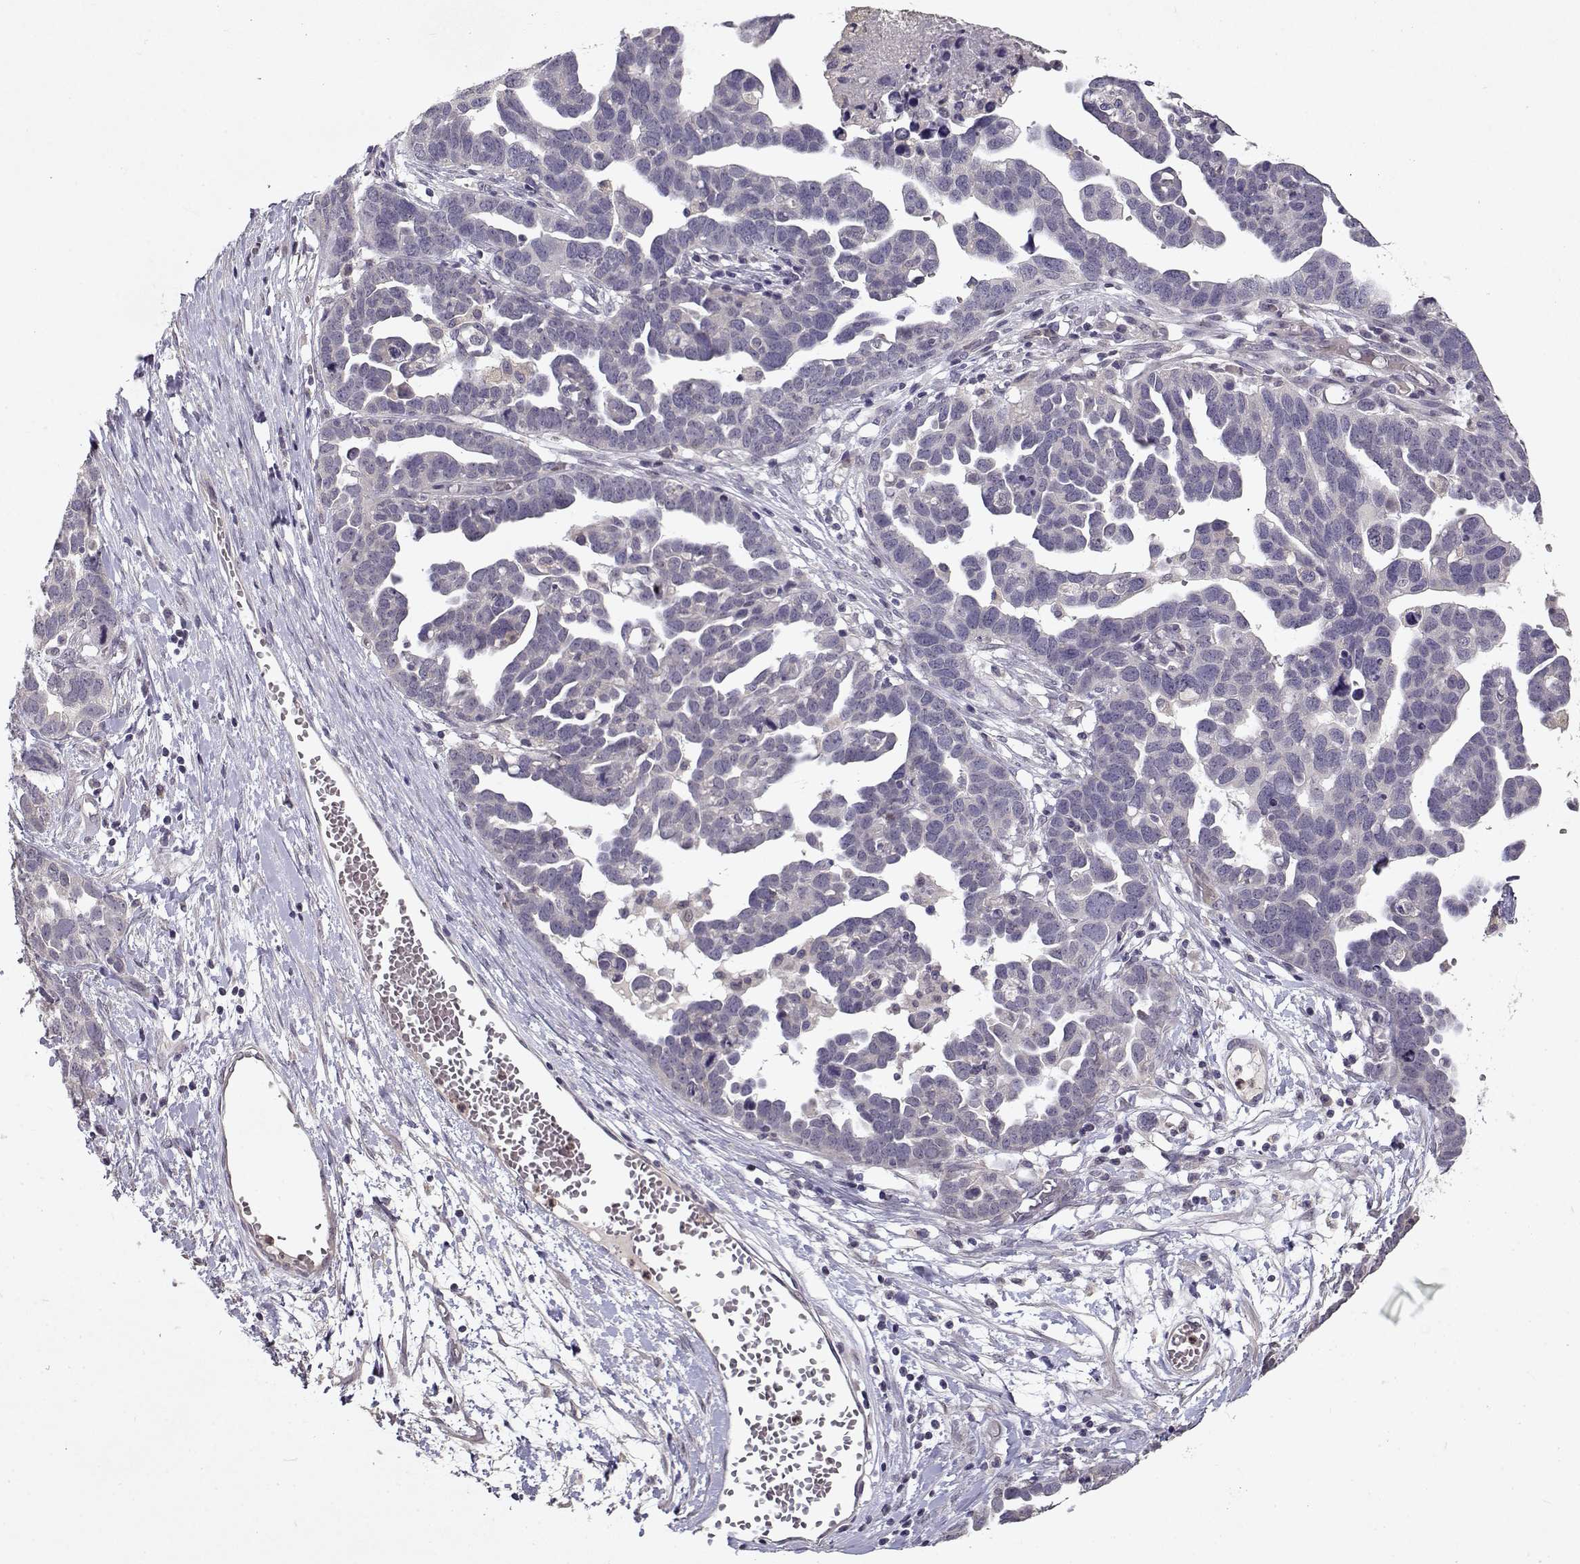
{"staining": {"intensity": "negative", "quantity": "none", "location": "none"}, "tissue": "ovarian cancer", "cell_type": "Tumor cells", "image_type": "cancer", "snomed": [{"axis": "morphology", "description": "Cystadenocarcinoma, serous, NOS"}, {"axis": "topography", "description": "Ovary"}], "caption": "Tumor cells show no significant protein staining in serous cystadenocarcinoma (ovarian).", "gene": "BMX", "patient": {"sex": "female", "age": 54}}